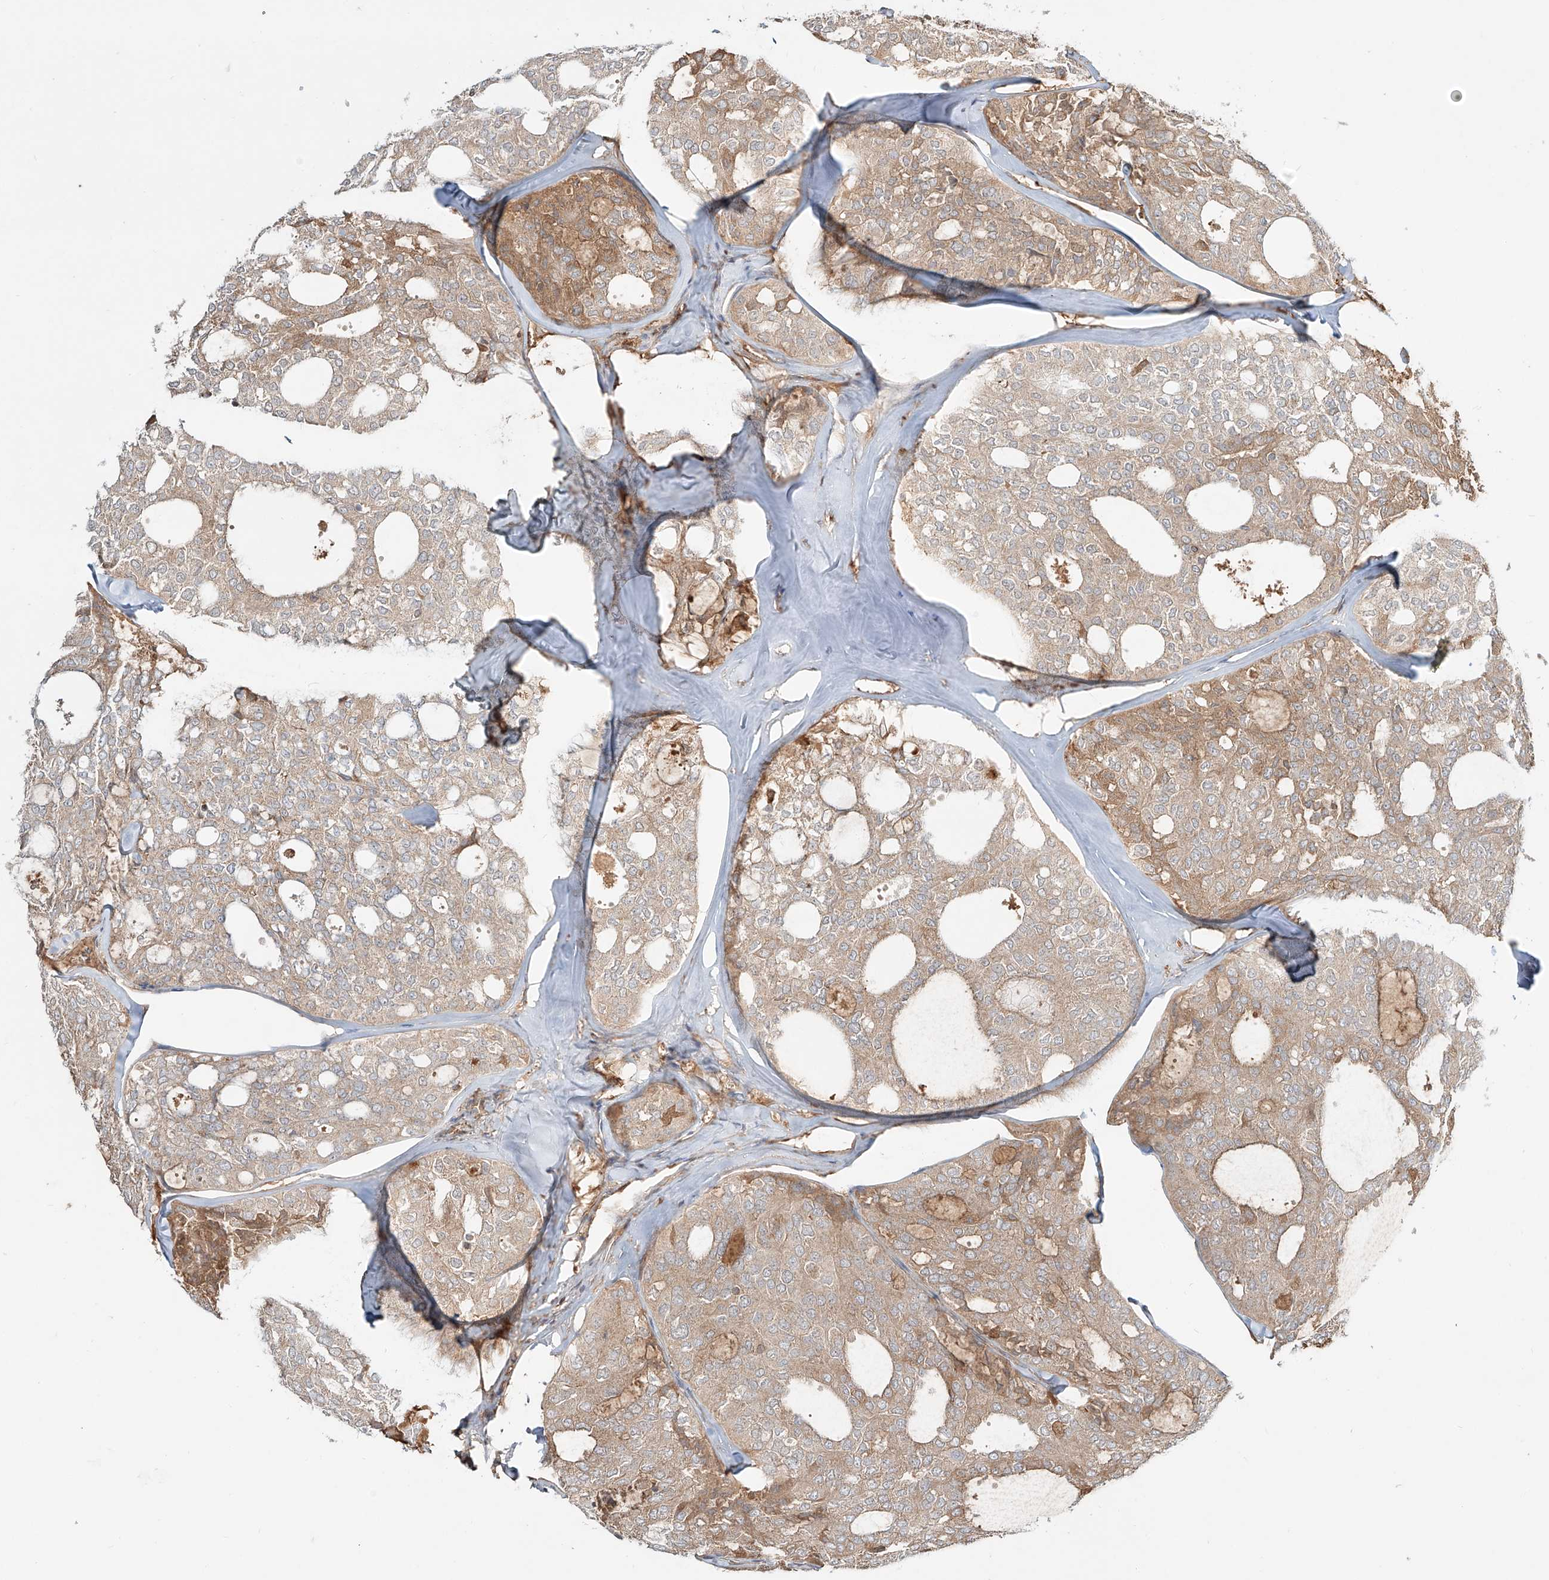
{"staining": {"intensity": "moderate", "quantity": "25%-75%", "location": "cytoplasmic/membranous"}, "tissue": "thyroid cancer", "cell_type": "Tumor cells", "image_type": "cancer", "snomed": [{"axis": "morphology", "description": "Follicular adenoma carcinoma, NOS"}, {"axis": "topography", "description": "Thyroid gland"}], "caption": "The histopathology image exhibits staining of thyroid cancer (follicular adenoma carcinoma), revealing moderate cytoplasmic/membranous protein staining (brown color) within tumor cells. Nuclei are stained in blue.", "gene": "ERO1A", "patient": {"sex": "male", "age": 75}}